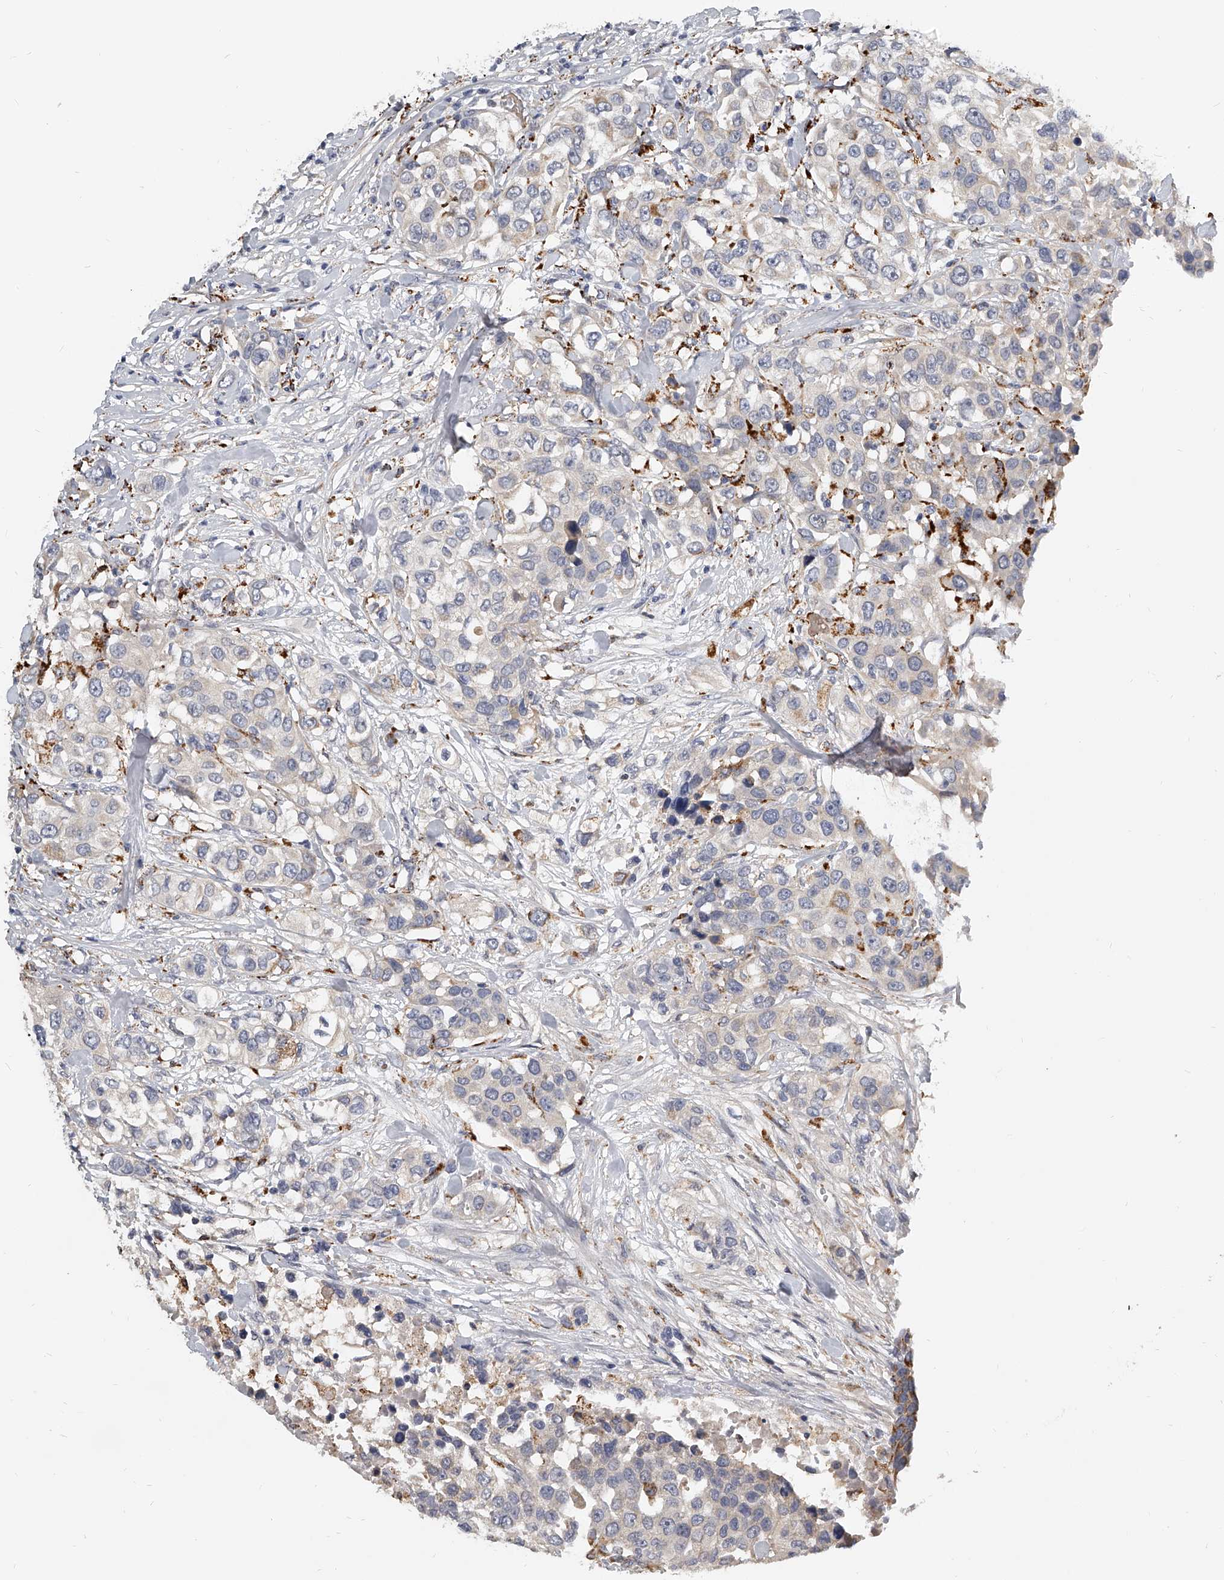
{"staining": {"intensity": "negative", "quantity": "none", "location": "none"}, "tissue": "urothelial cancer", "cell_type": "Tumor cells", "image_type": "cancer", "snomed": [{"axis": "morphology", "description": "Urothelial carcinoma, High grade"}, {"axis": "topography", "description": "Urinary bladder"}], "caption": "High magnification brightfield microscopy of urothelial cancer stained with DAB (brown) and counterstained with hematoxylin (blue): tumor cells show no significant positivity.", "gene": "KLHL7", "patient": {"sex": "female", "age": 80}}